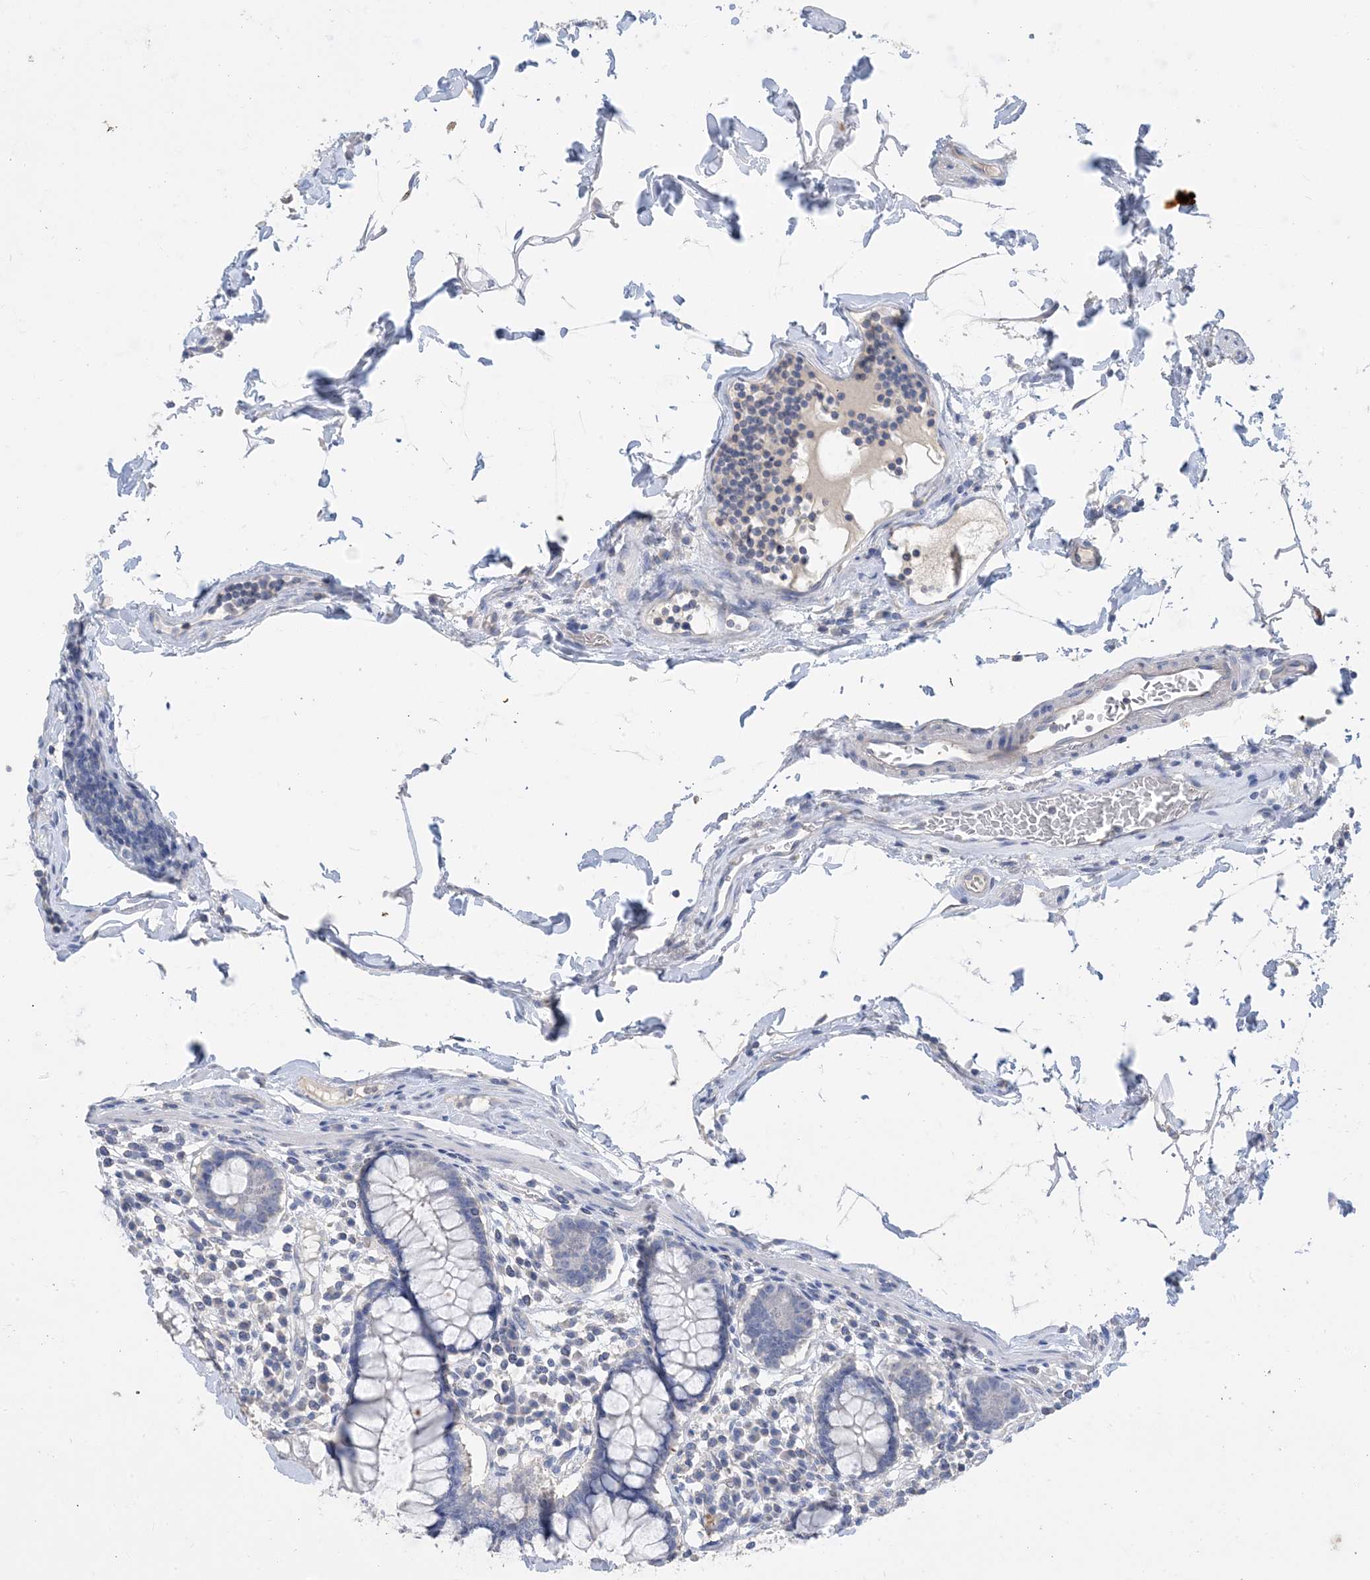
{"staining": {"intensity": "negative", "quantity": "none", "location": "none"}, "tissue": "colon", "cell_type": "Endothelial cells", "image_type": "normal", "snomed": [{"axis": "morphology", "description": "Normal tissue, NOS"}, {"axis": "topography", "description": "Colon"}], "caption": "The micrograph reveals no staining of endothelial cells in normal colon. (Stains: DAB immunohistochemistry with hematoxylin counter stain, Microscopy: brightfield microscopy at high magnification).", "gene": "KPRP", "patient": {"sex": "female", "age": 79}}